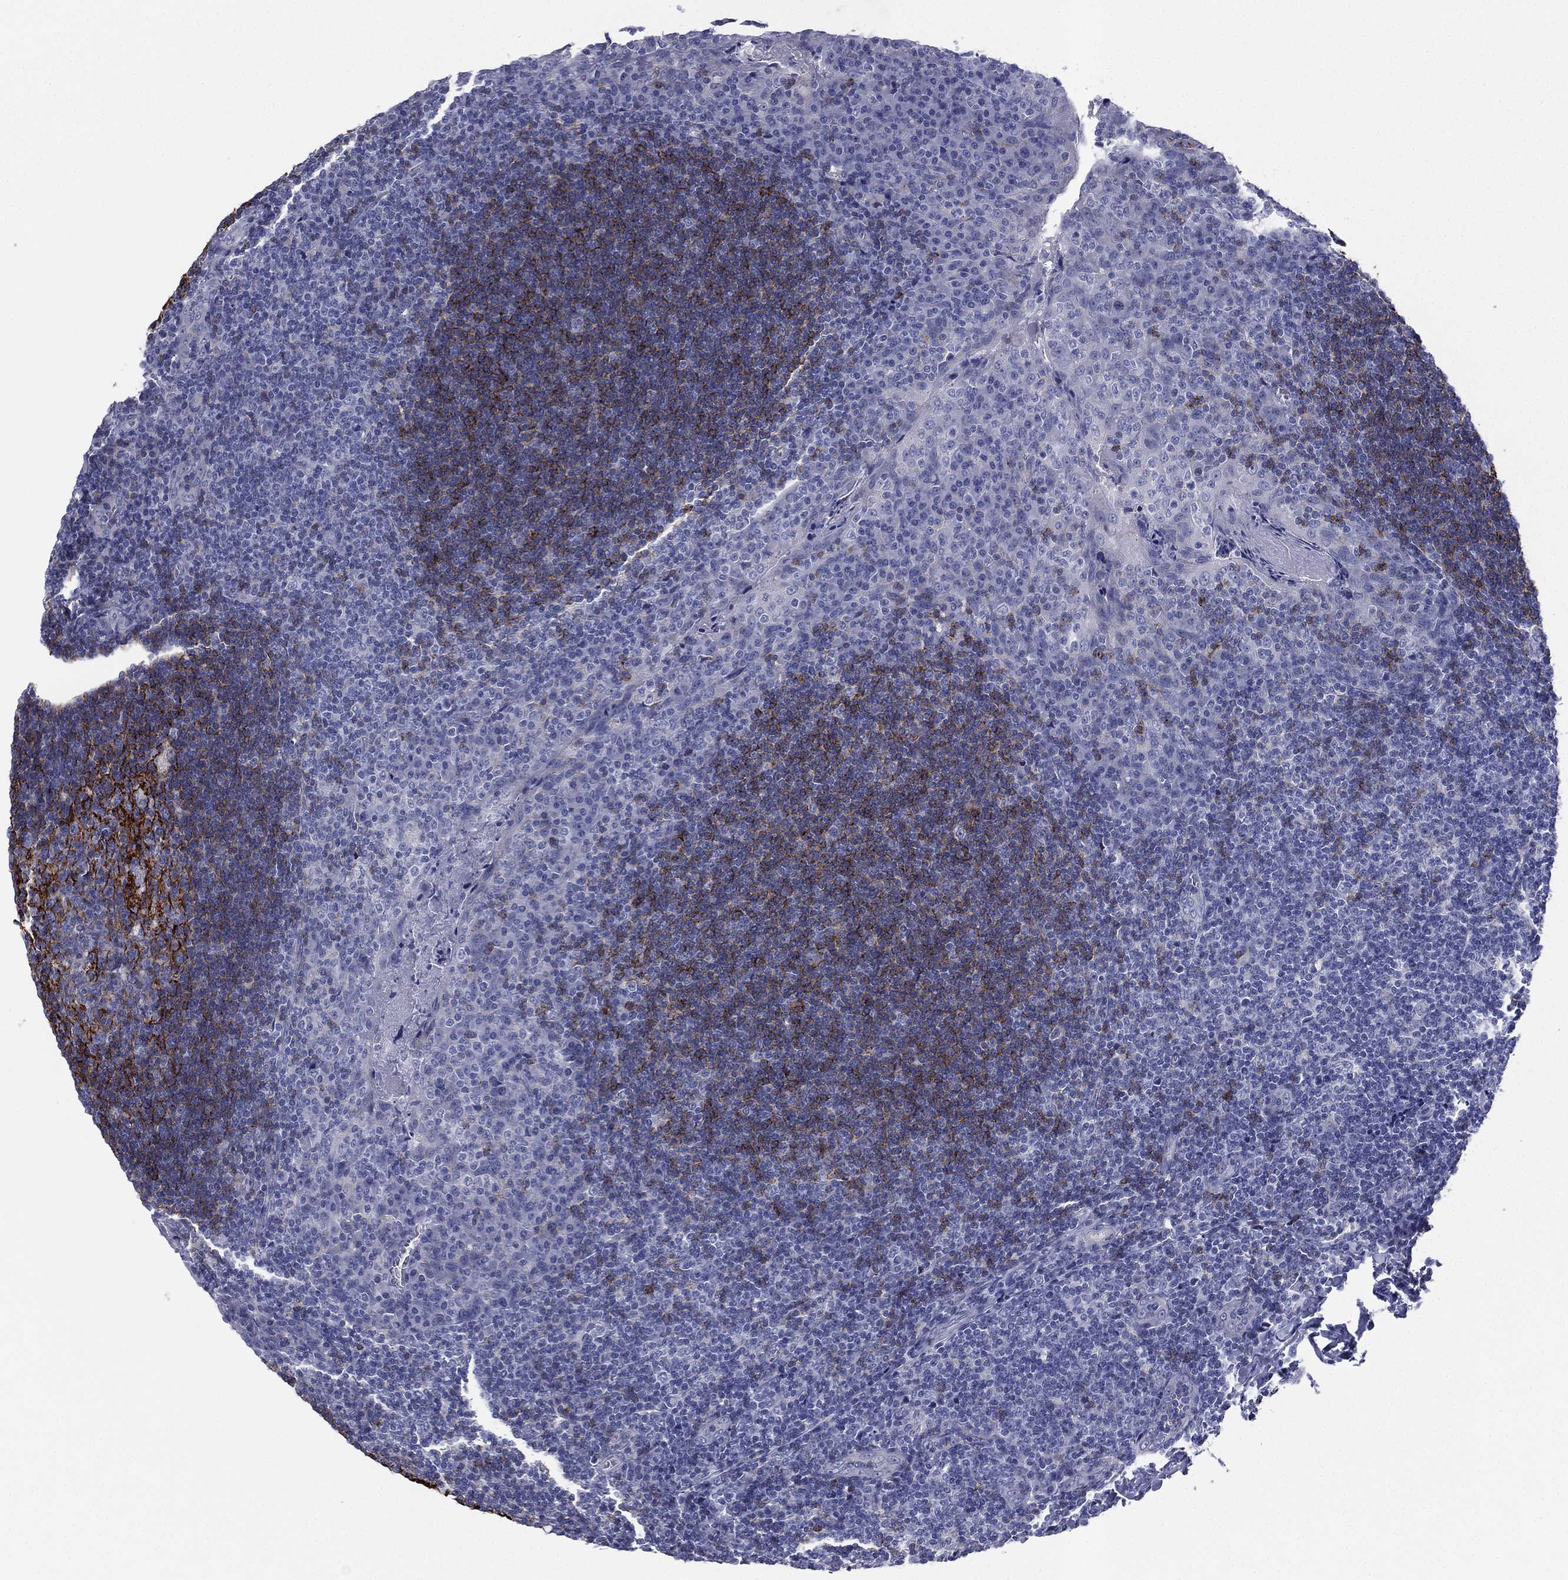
{"staining": {"intensity": "strong", "quantity": "25%-75%", "location": "cytoplasmic/membranous"}, "tissue": "tonsil", "cell_type": "Germinal center cells", "image_type": "normal", "snomed": [{"axis": "morphology", "description": "Normal tissue, NOS"}, {"axis": "topography", "description": "Tonsil"}], "caption": "Immunohistochemistry image of normal tonsil: tonsil stained using immunohistochemistry reveals high levels of strong protein expression localized specifically in the cytoplasmic/membranous of germinal center cells, appearing as a cytoplasmic/membranous brown color.", "gene": "FCER2", "patient": {"sex": "male", "age": 17}}